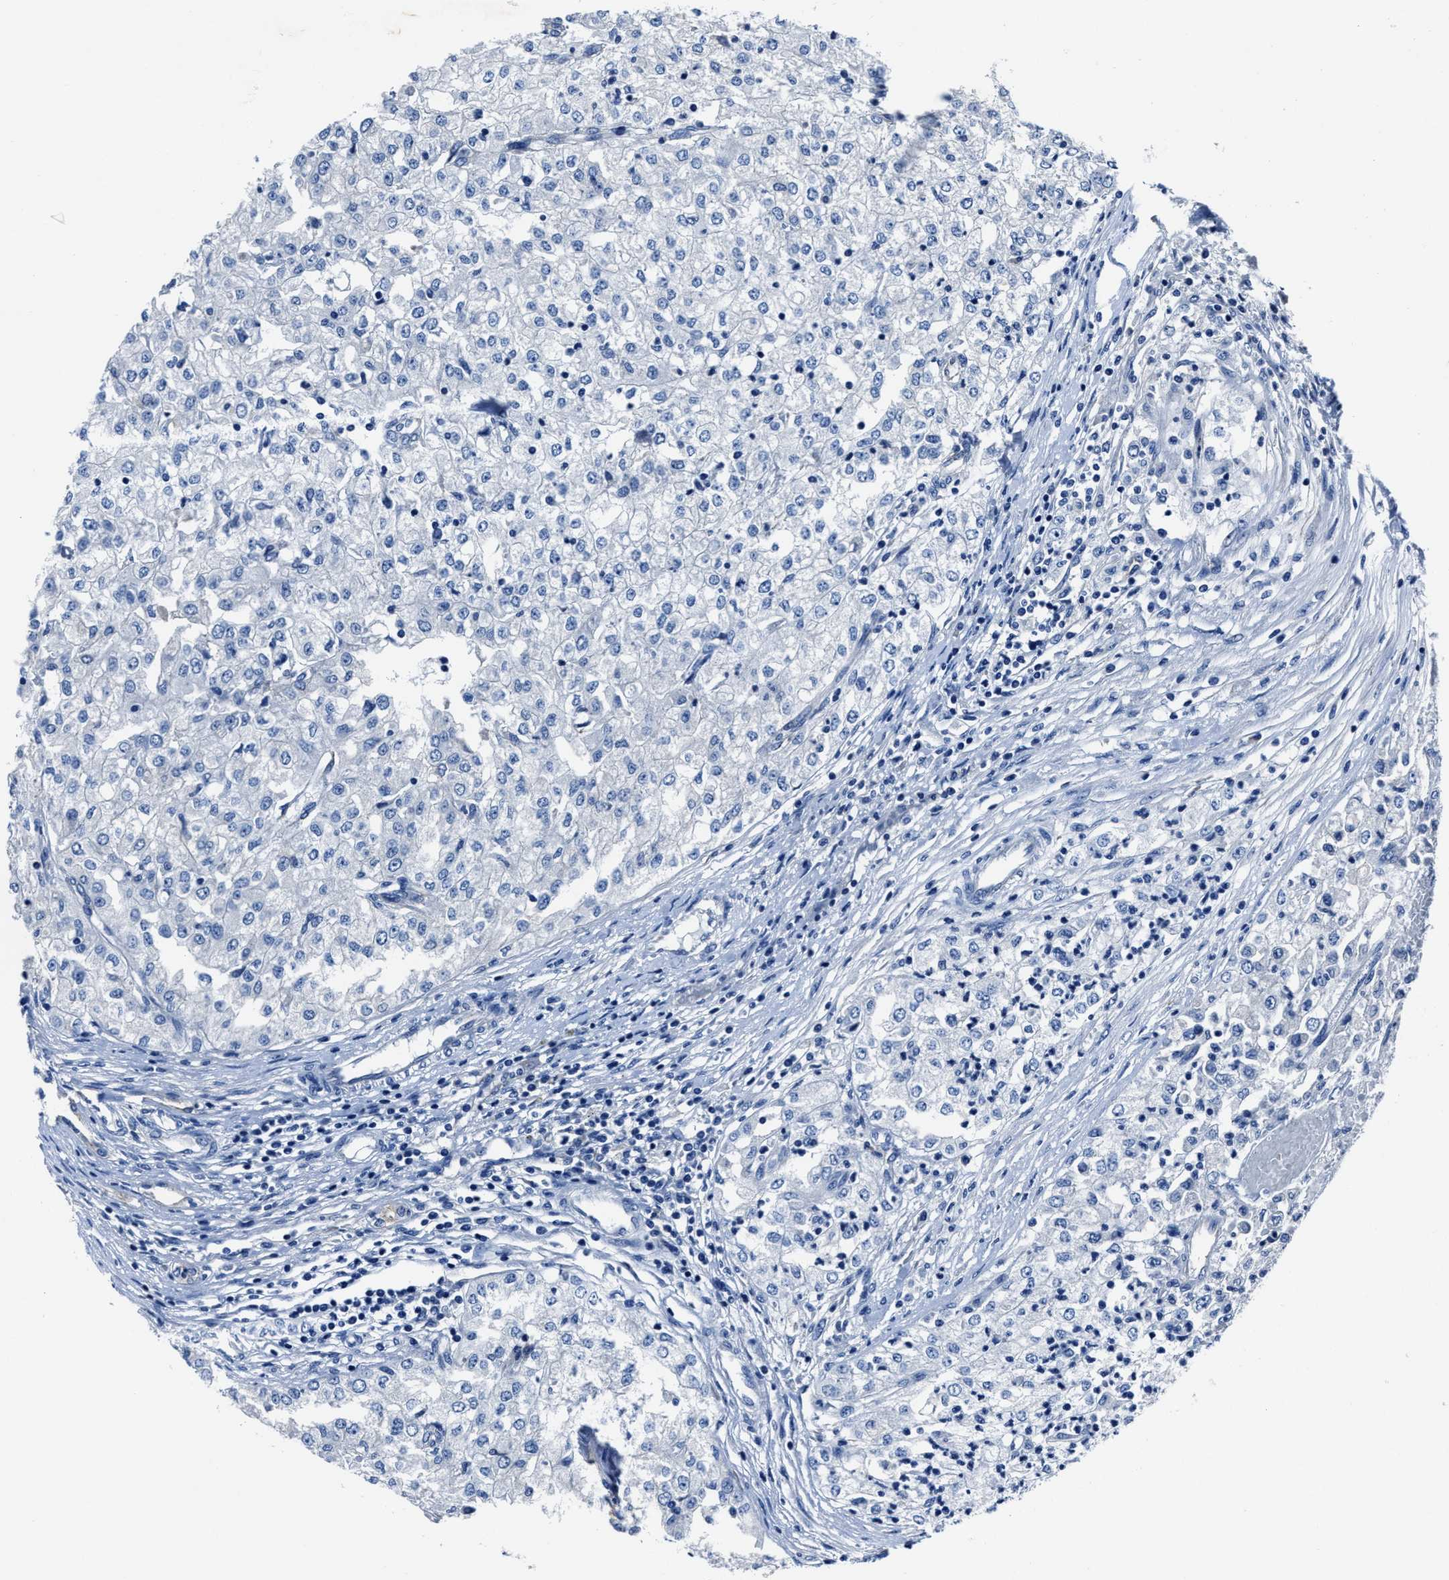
{"staining": {"intensity": "negative", "quantity": "none", "location": "none"}, "tissue": "renal cancer", "cell_type": "Tumor cells", "image_type": "cancer", "snomed": [{"axis": "morphology", "description": "Adenocarcinoma, NOS"}, {"axis": "topography", "description": "Kidney"}], "caption": "Micrograph shows no protein staining in tumor cells of renal cancer (adenocarcinoma) tissue. (Stains: DAB (3,3'-diaminobenzidine) immunohistochemistry with hematoxylin counter stain, Microscopy: brightfield microscopy at high magnification).", "gene": "LMO7", "patient": {"sex": "female", "age": 54}}